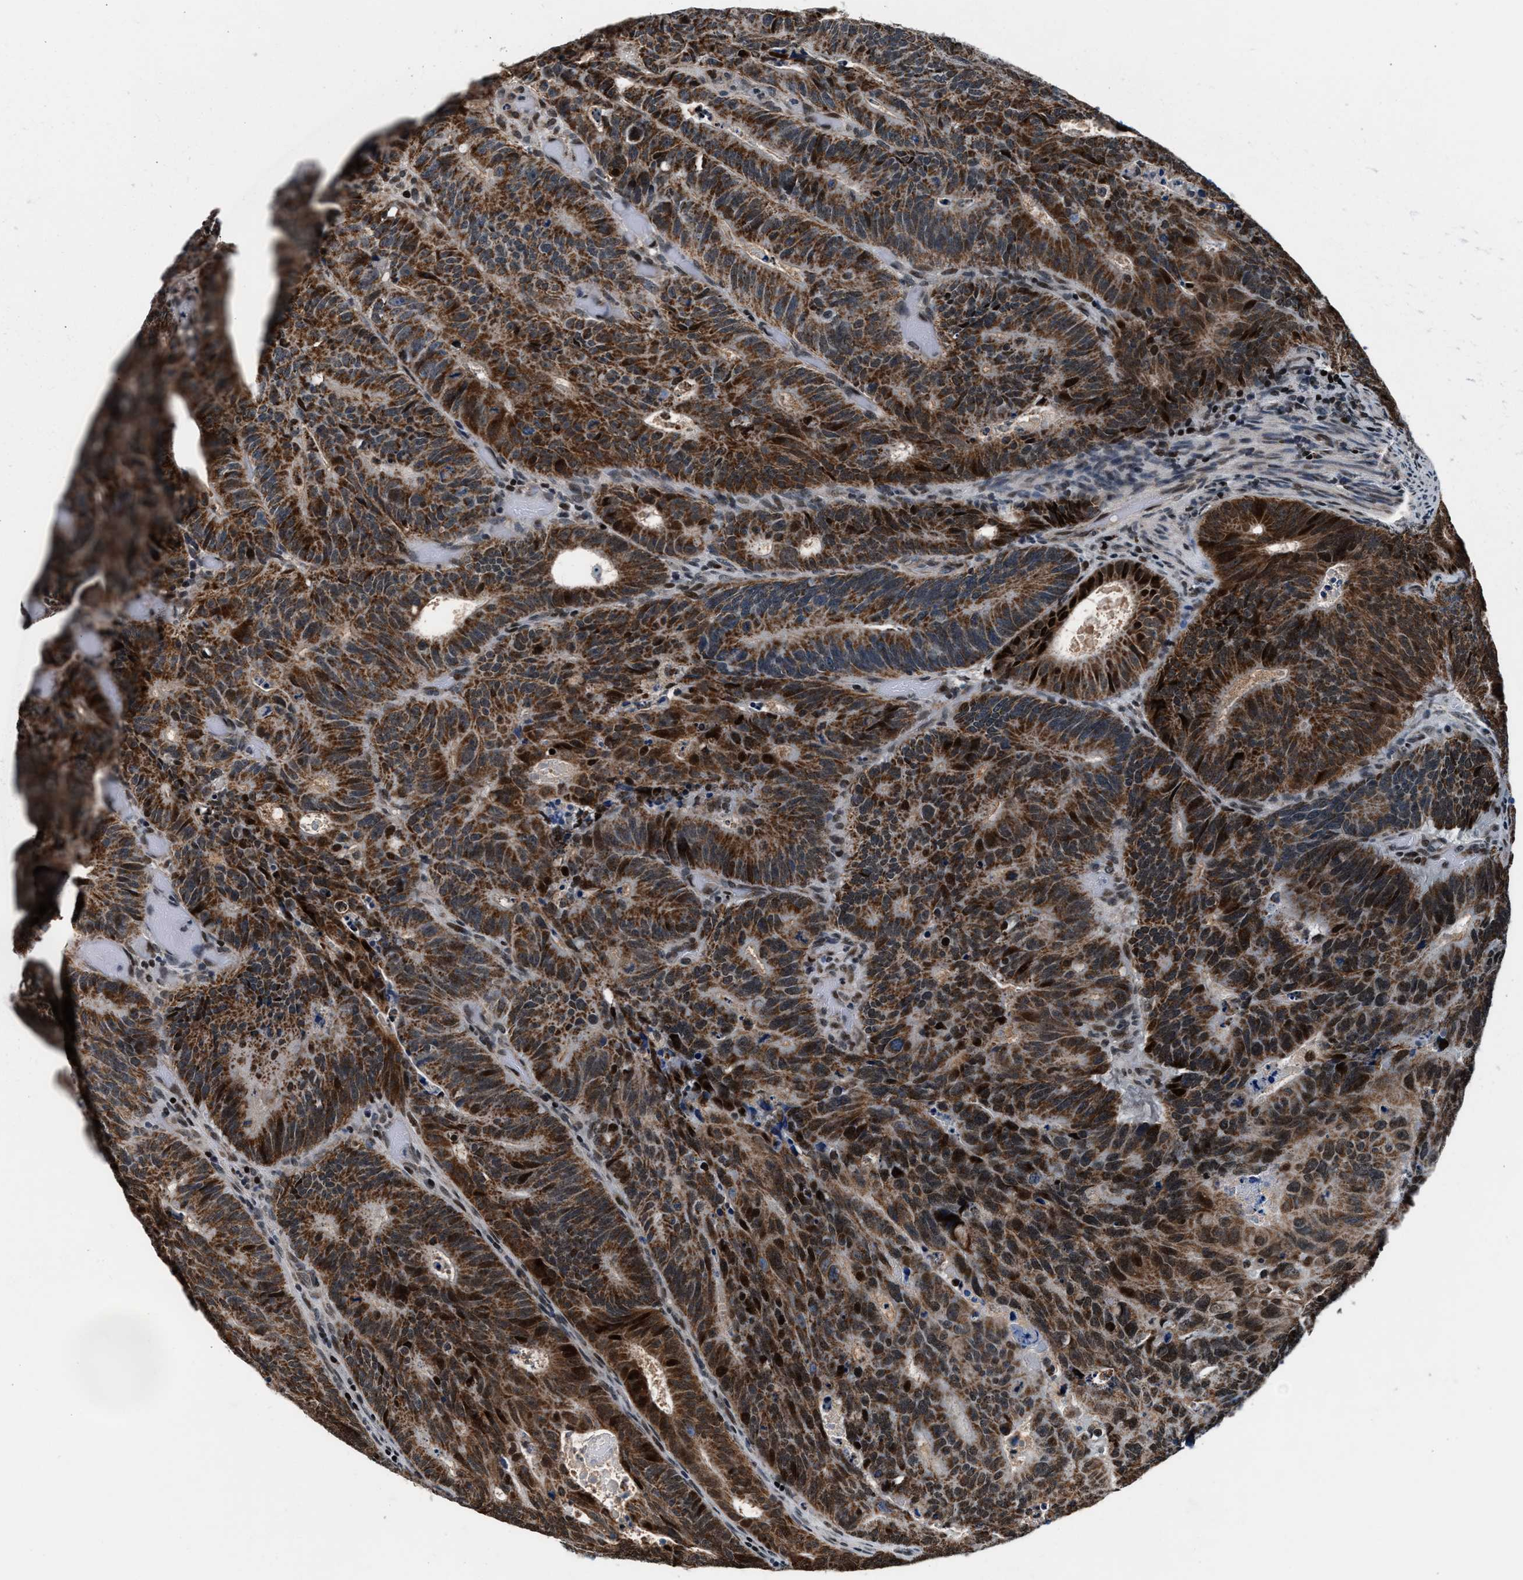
{"staining": {"intensity": "moderate", "quantity": ">75%", "location": "cytoplasmic/membranous"}, "tissue": "colorectal cancer", "cell_type": "Tumor cells", "image_type": "cancer", "snomed": [{"axis": "morphology", "description": "Adenocarcinoma, NOS"}, {"axis": "topography", "description": "Colon"}], "caption": "Colorectal cancer stained with DAB (3,3'-diaminobenzidine) immunohistochemistry (IHC) reveals medium levels of moderate cytoplasmic/membranous staining in approximately >75% of tumor cells.", "gene": "PRRC2B", "patient": {"sex": "male", "age": 87}}